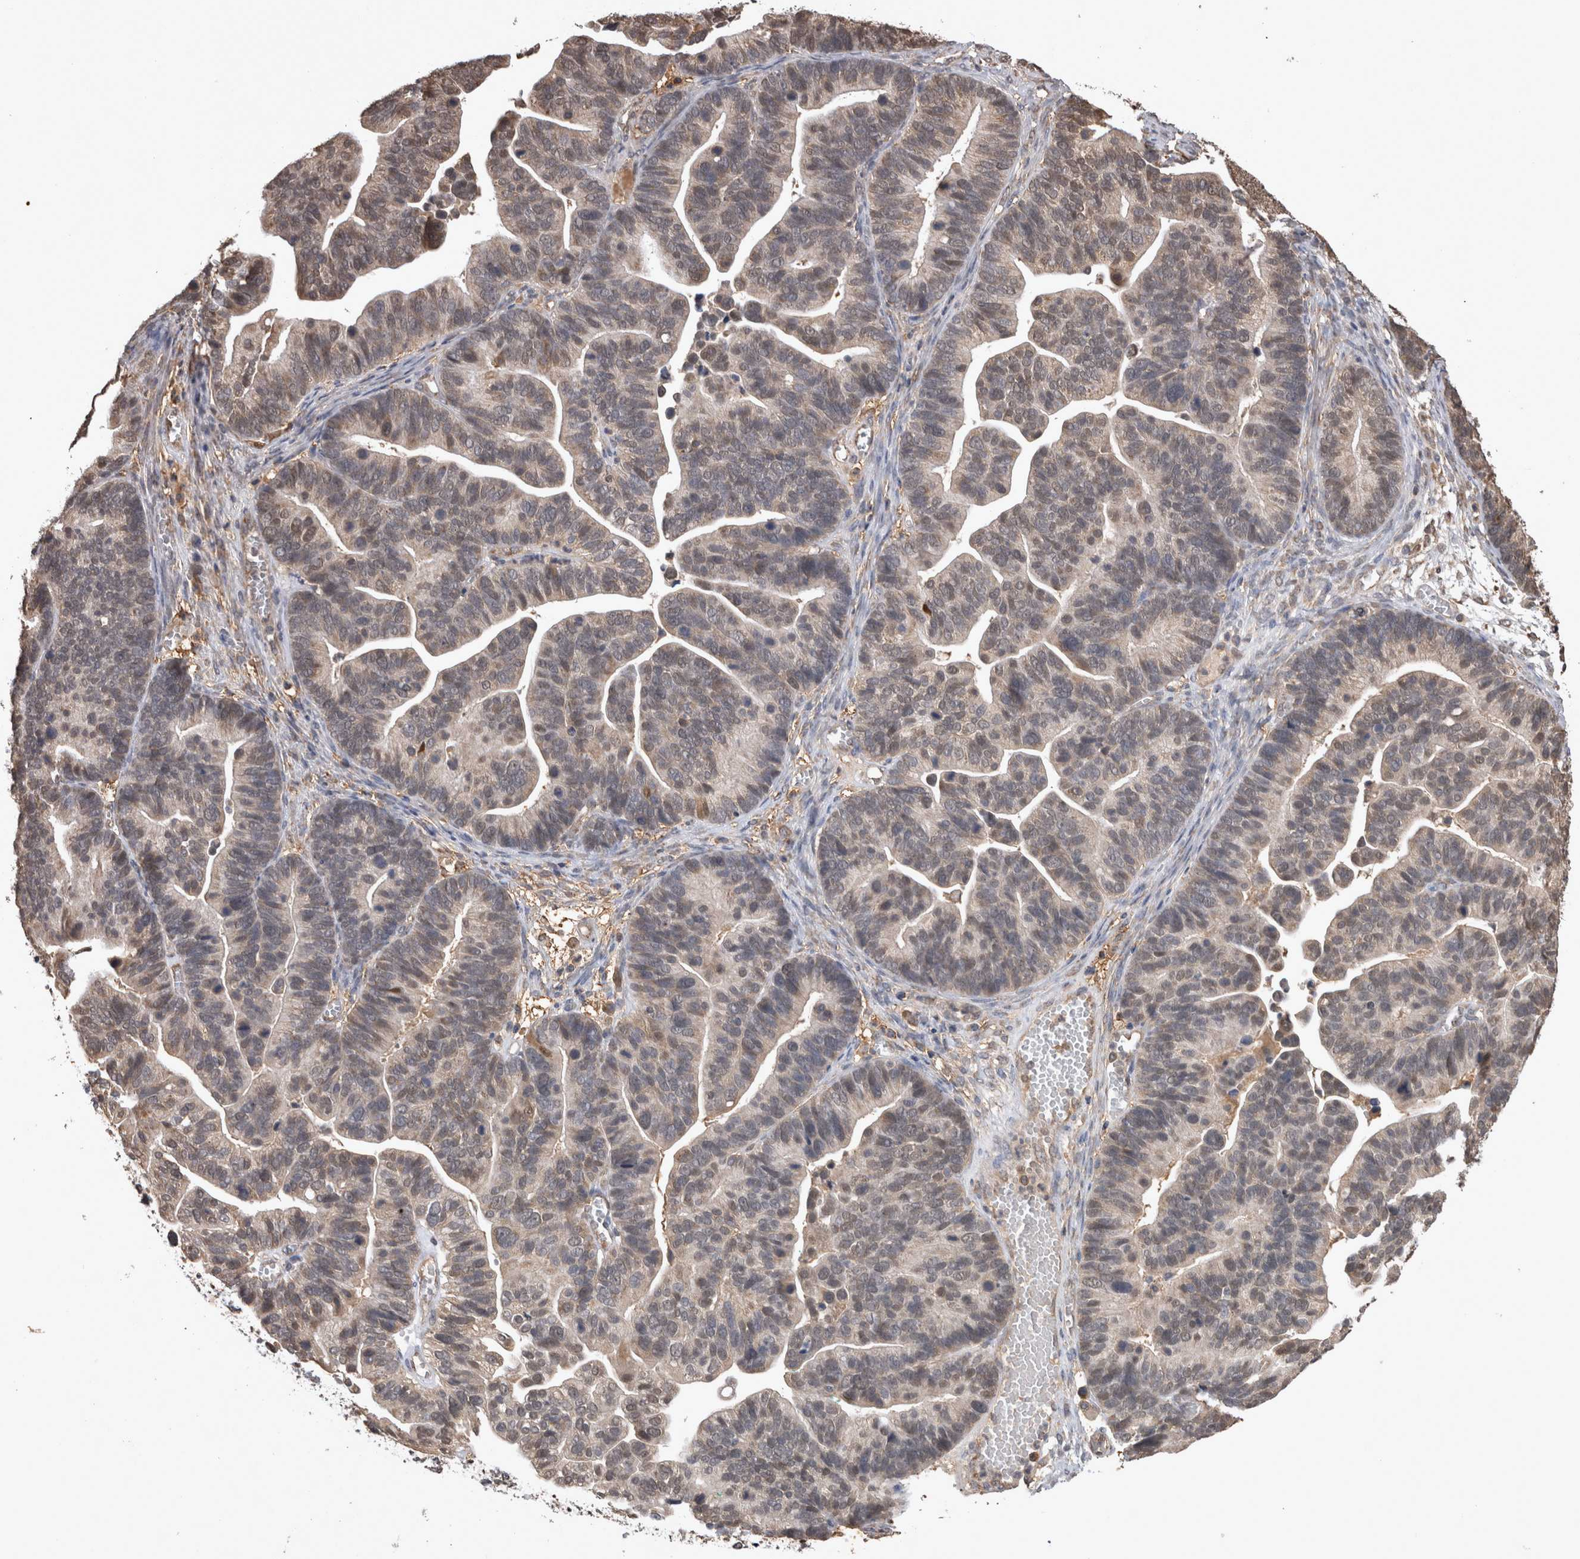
{"staining": {"intensity": "weak", "quantity": "<25%", "location": "cytoplasmic/membranous"}, "tissue": "ovarian cancer", "cell_type": "Tumor cells", "image_type": "cancer", "snomed": [{"axis": "morphology", "description": "Cystadenocarcinoma, serous, NOS"}, {"axis": "topography", "description": "Ovary"}], "caption": "DAB (3,3'-diaminobenzidine) immunohistochemical staining of human serous cystadenocarcinoma (ovarian) displays no significant staining in tumor cells.", "gene": "PREP", "patient": {"sex": "female", "age": 56}}